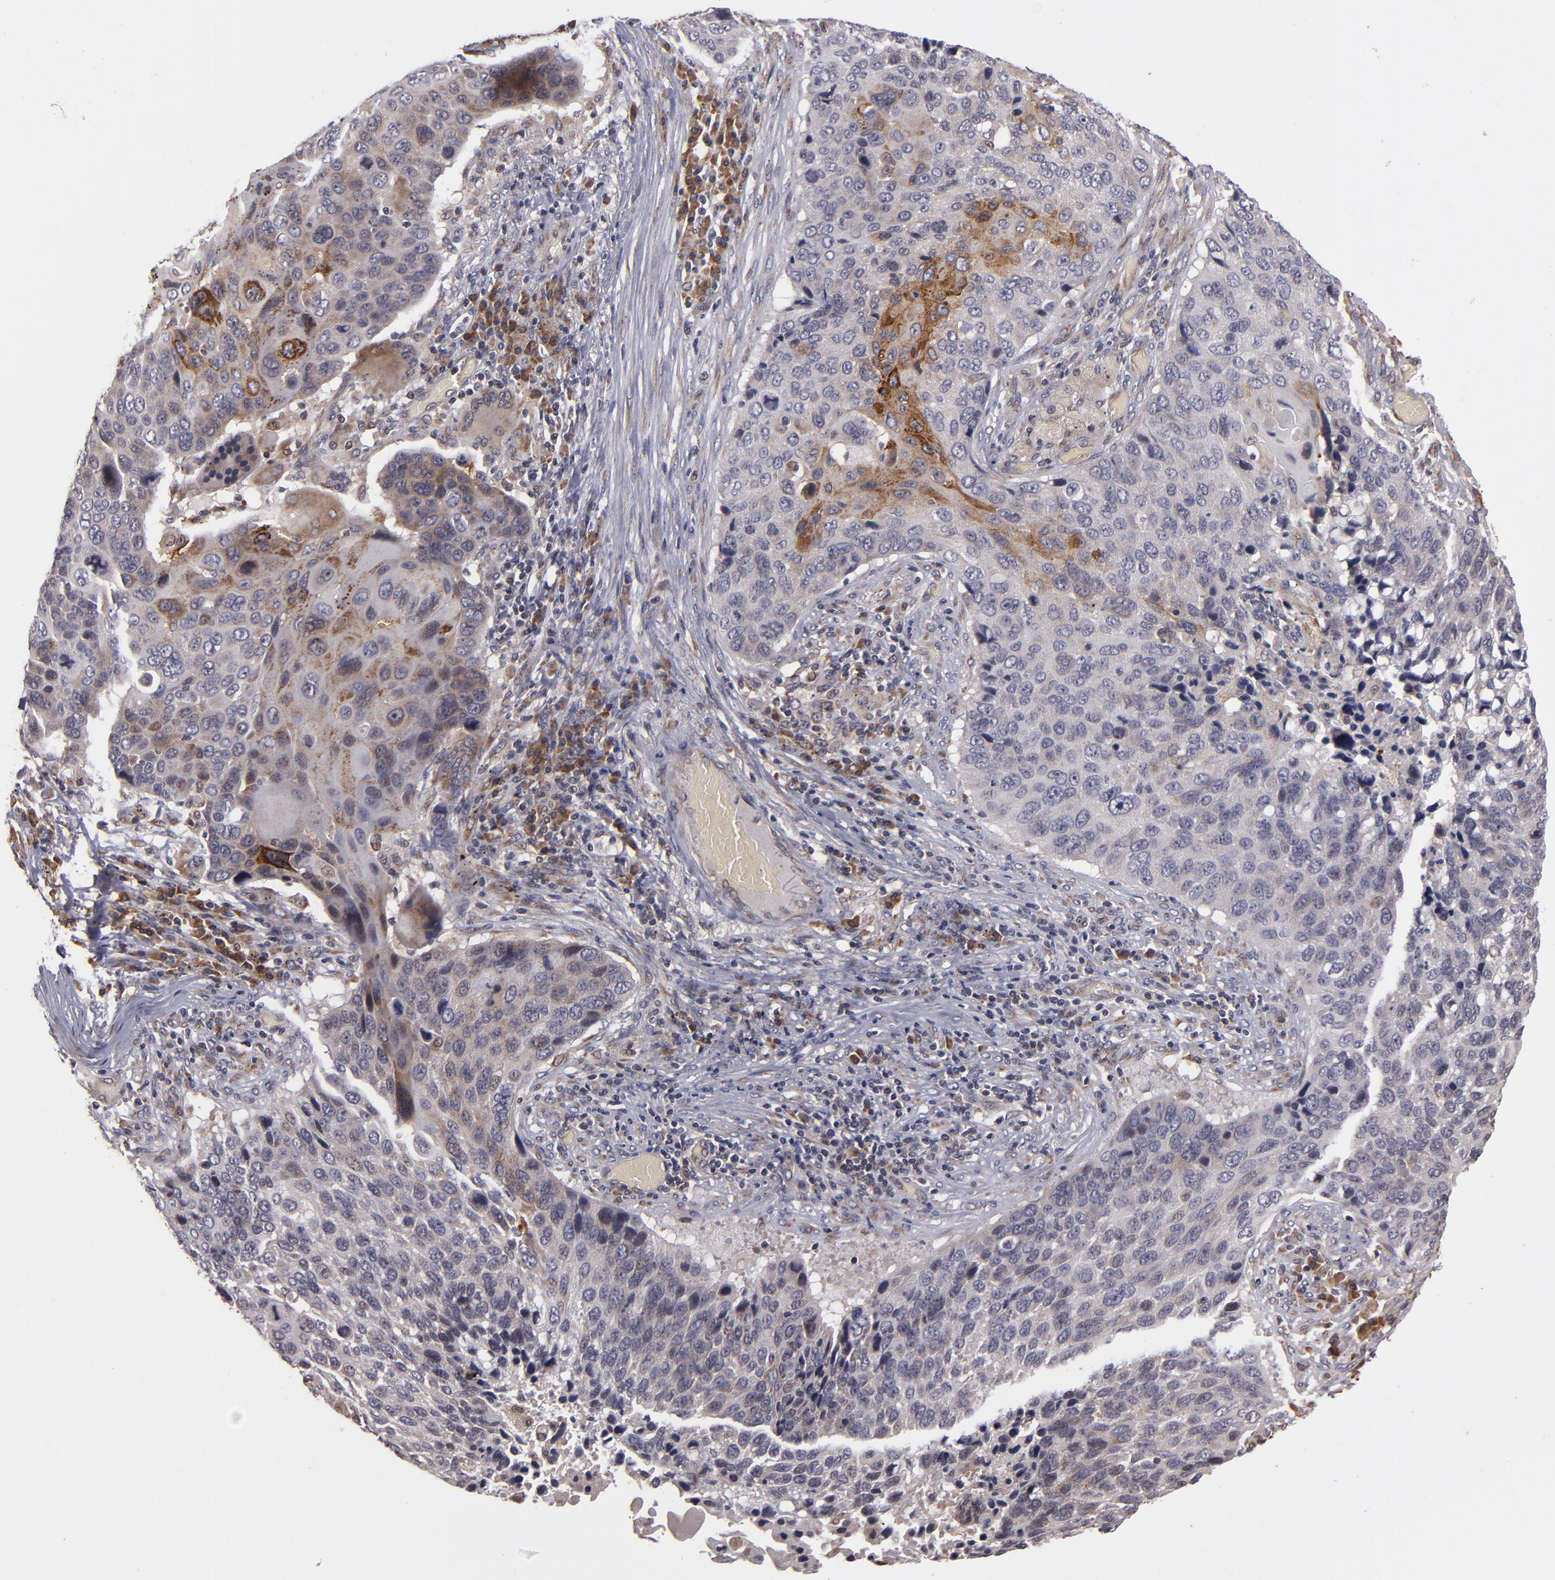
{"staining": {"intensity": "weak", "quantity": ">75%", "location": "cytoplasmic/membranous"}, "tissue": "lung cancer", "cell_type": "Tumor cells", "image_type": "cancer", "snomed": [{"axis": "morphology", "description": "Squamous cell carcinoma, NOS"}, {"axis": "topography", "description": "Lung"}], "caption": "A micrograph of human squamous cell carcinoma (lung) stained for a protein shows weak cytoplasmic/membranous brown staining in tumor cells. Using DAB (3,3'-diaminobenzidine) (brown) and hematoxylin (blue) stains, captured at high magnification using brightfield microscopy.", "gene": "CASP1", "patient": {"sex": "male", "age": 68}}